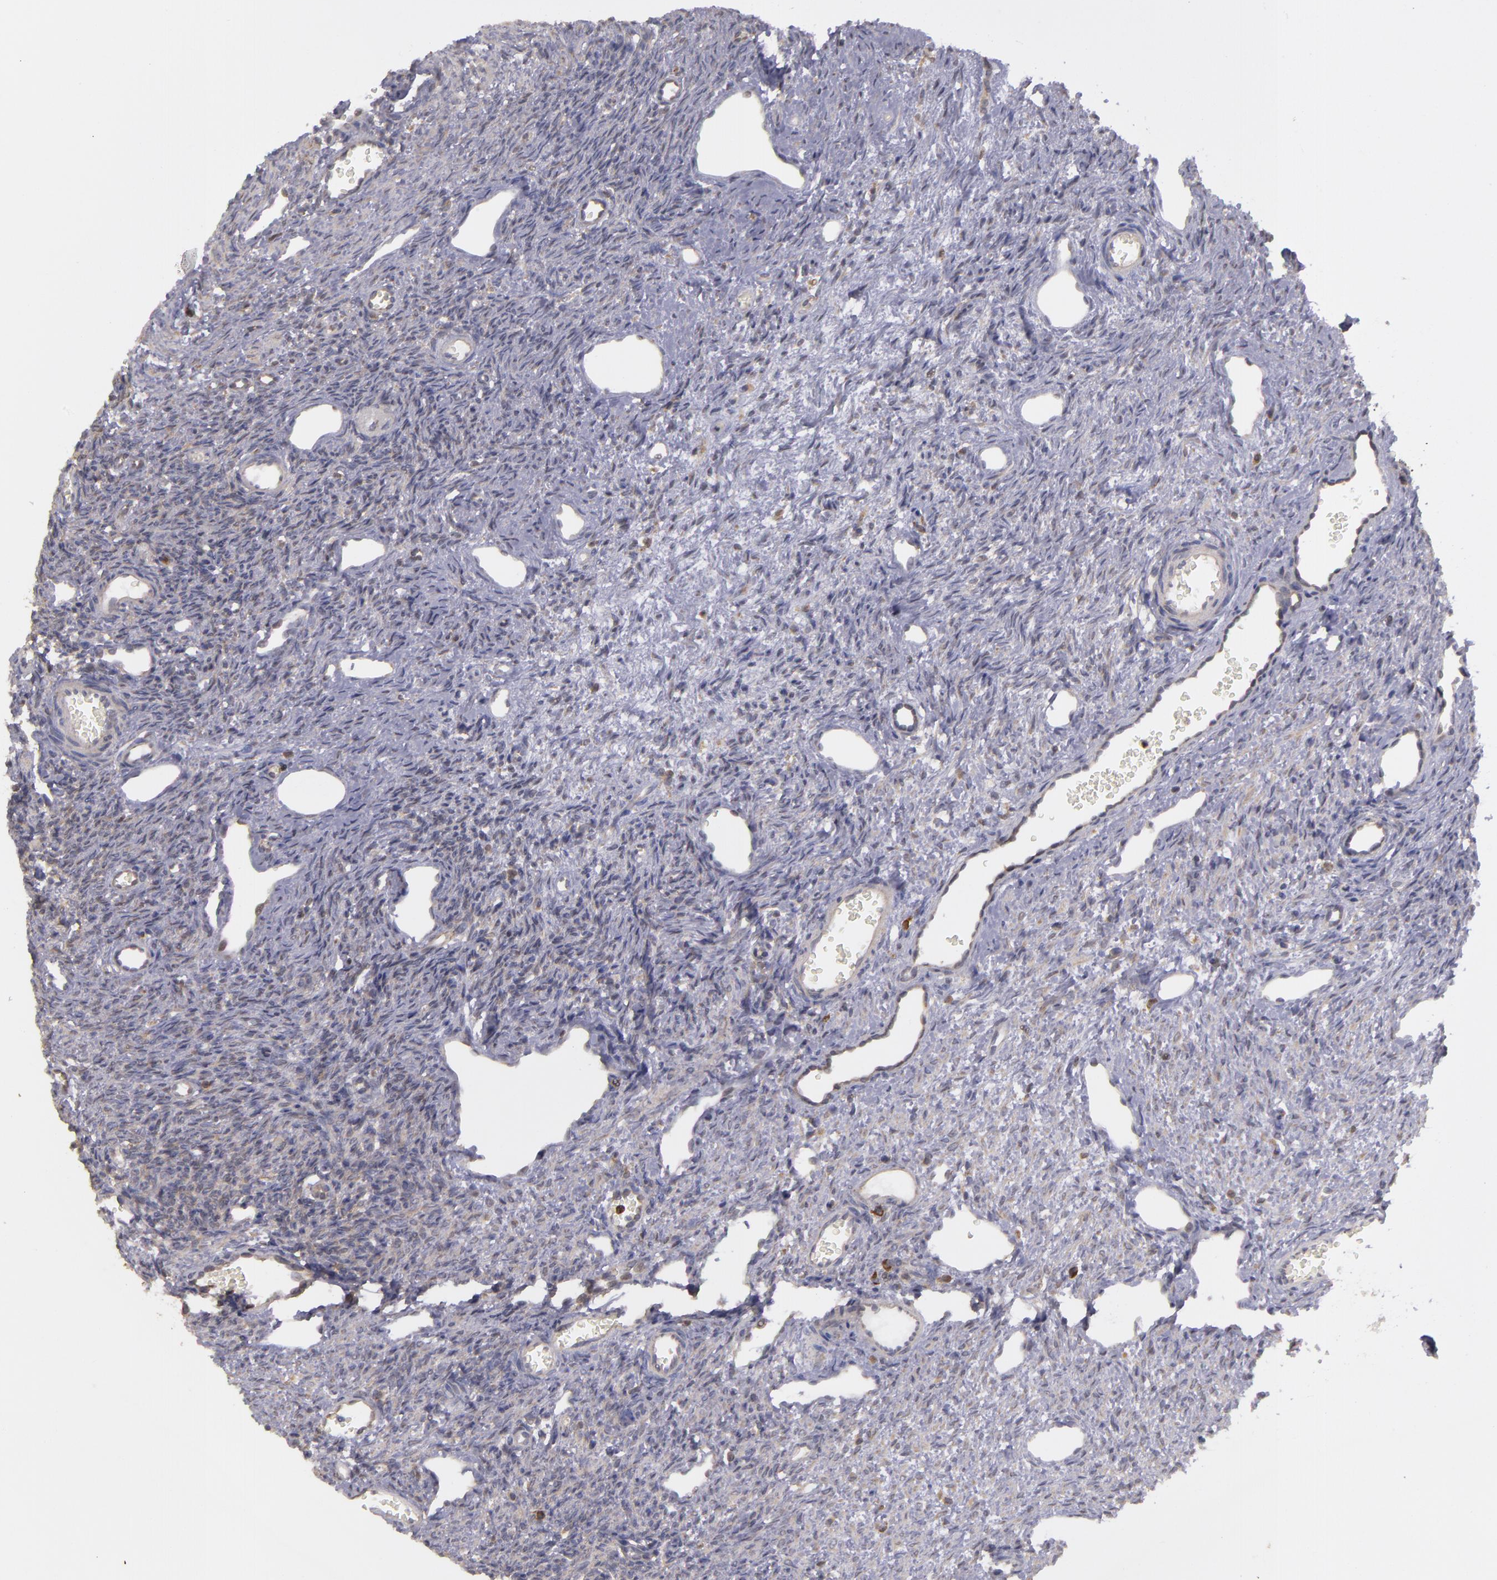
{"staining": {"intensity": "moderate", "quantity": "25%-75%", "location": "cytoplasmic/membranous"}, "tissue": "ovary", "cell_type": "Ovarian stroma cells", "image_type": "normal", "snomed": [{"axis": "morphology", "description": "Normal tissue, NOS"}, {"axis": "topography", "description": "Ovary"}], "caption": "Immunohistochemical staining of normal ovary demonstrates medium levels of moderate cytoplasmic/membranous positivity in approximately 25%-75% of ovarian stroma cells. Using DAB (3,3'-diaminobenzidine) (brown) and hematoxylin (blue) stains, captured at high magnification using brightfield microscopy.", "gene": "MTHFD1", "patient": {"sex": "female", "age": 33}}